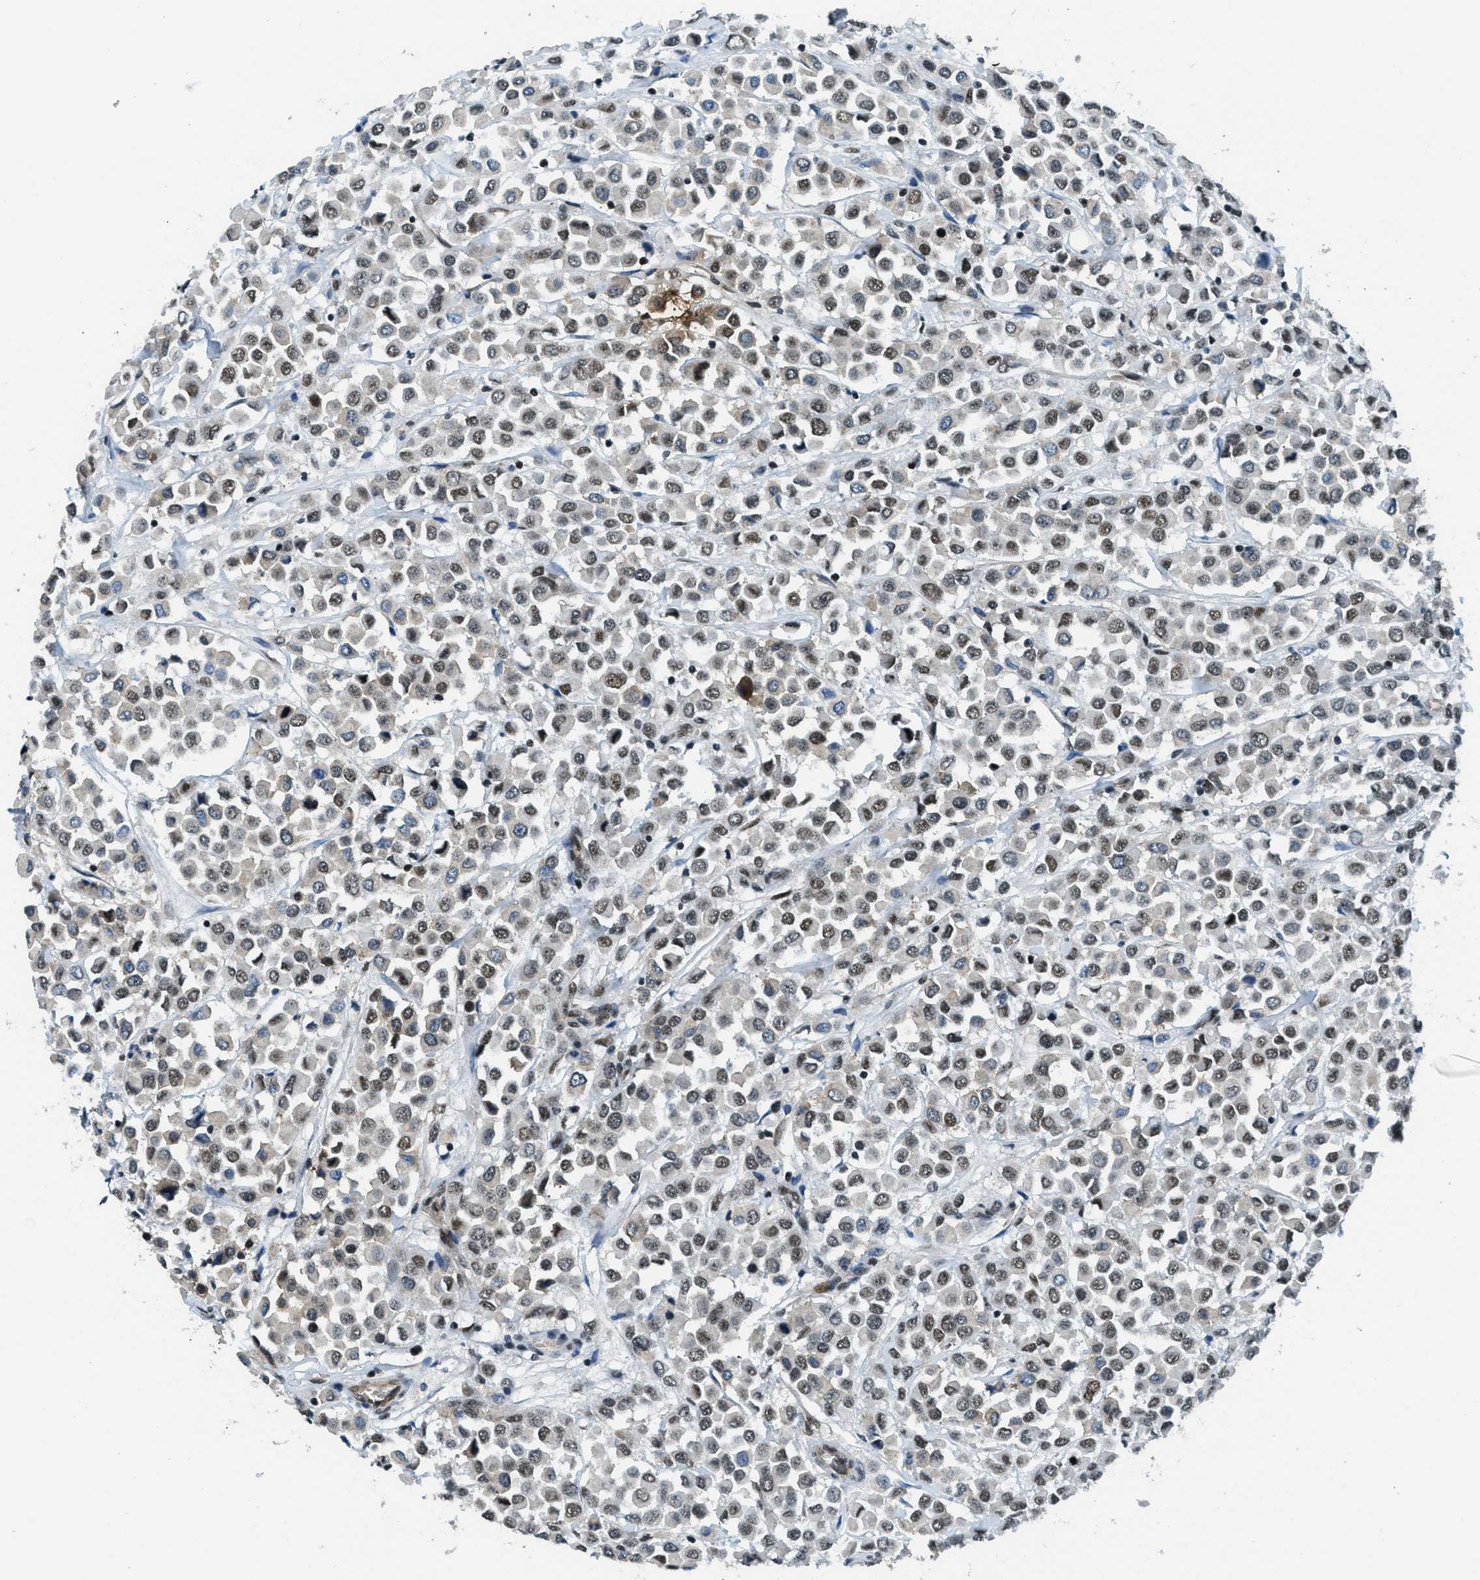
{"staining": {"intensity": "weak", "quantity": "25%-75%", "location": "nuclear"}, "tissue": "breast cancer", "cell_type": "Tumor cells", "image_type": "cancer", "snomed": [{"axis": "morphology", "description": "Duct carcinoma"}, {"axis": "topography", "description": "Breast"}], "caption": "About 25%-75% of tumor cells in human breast cancer (invasive ductal carcinoma) show weak nuclear protein positivity as visualized by brown immunohistochemical staining.", "gene": "KLF6", "patient": {"sex": "female", "age": 61}}